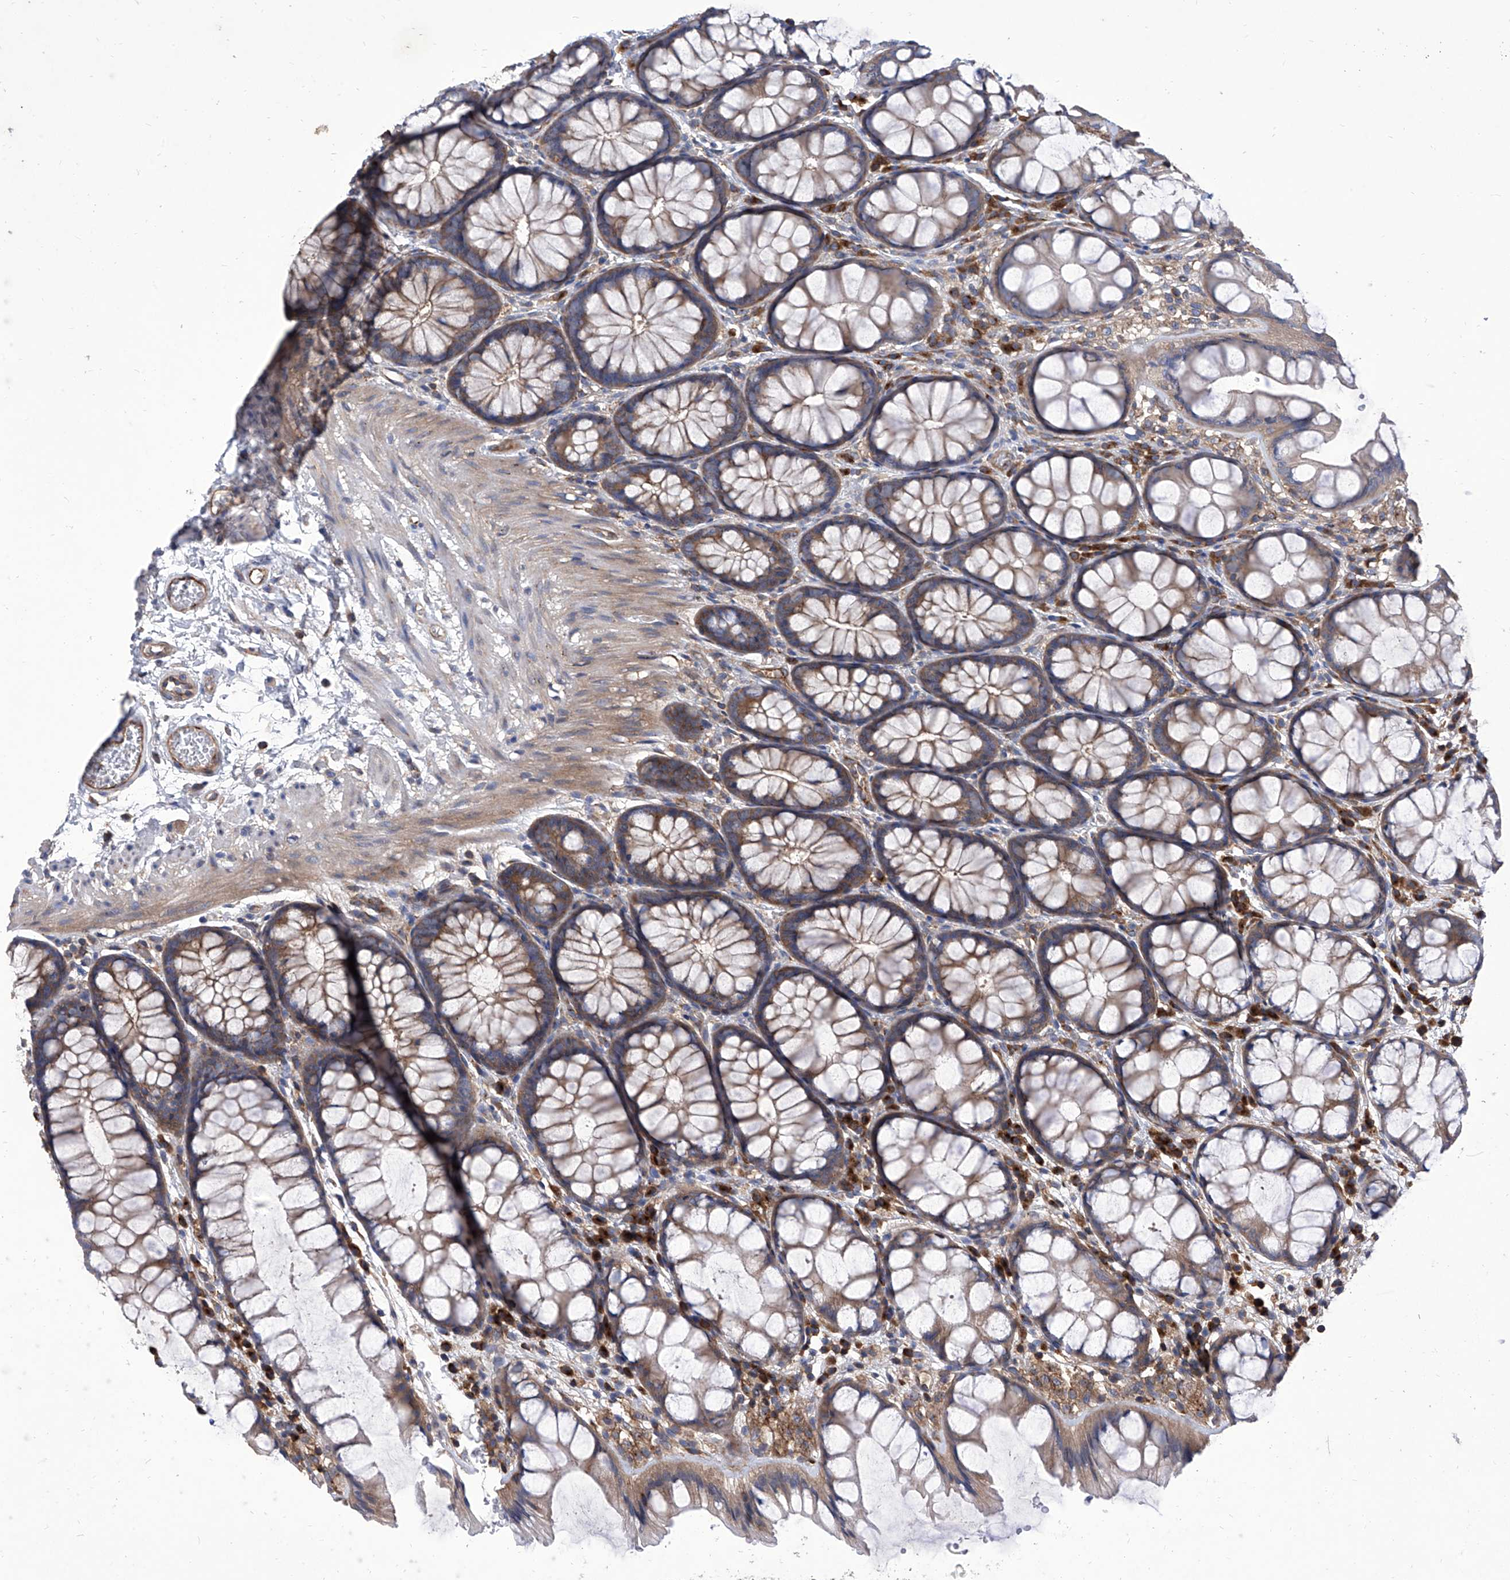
{"staining": {"intensity": "moderate", "quantity": ">75%", "location": "cytoplasmic/membranous"}, "tissue": "colon", "cell_type": "Endothelial cells", "image_type": "normal", "snomed": [{"axis": "morphology", "description": "Normal tissue, NOS"}, {"axis": "topography", "description": "Colon"}], "caption": "This image reveals IHC staining of benign human colon, with medium moderate cytoplasmic/membranous expression in about >75% of endothelial cells.", "gene": "TJAP1", "patient": {"sex": "male", "age": 47}}